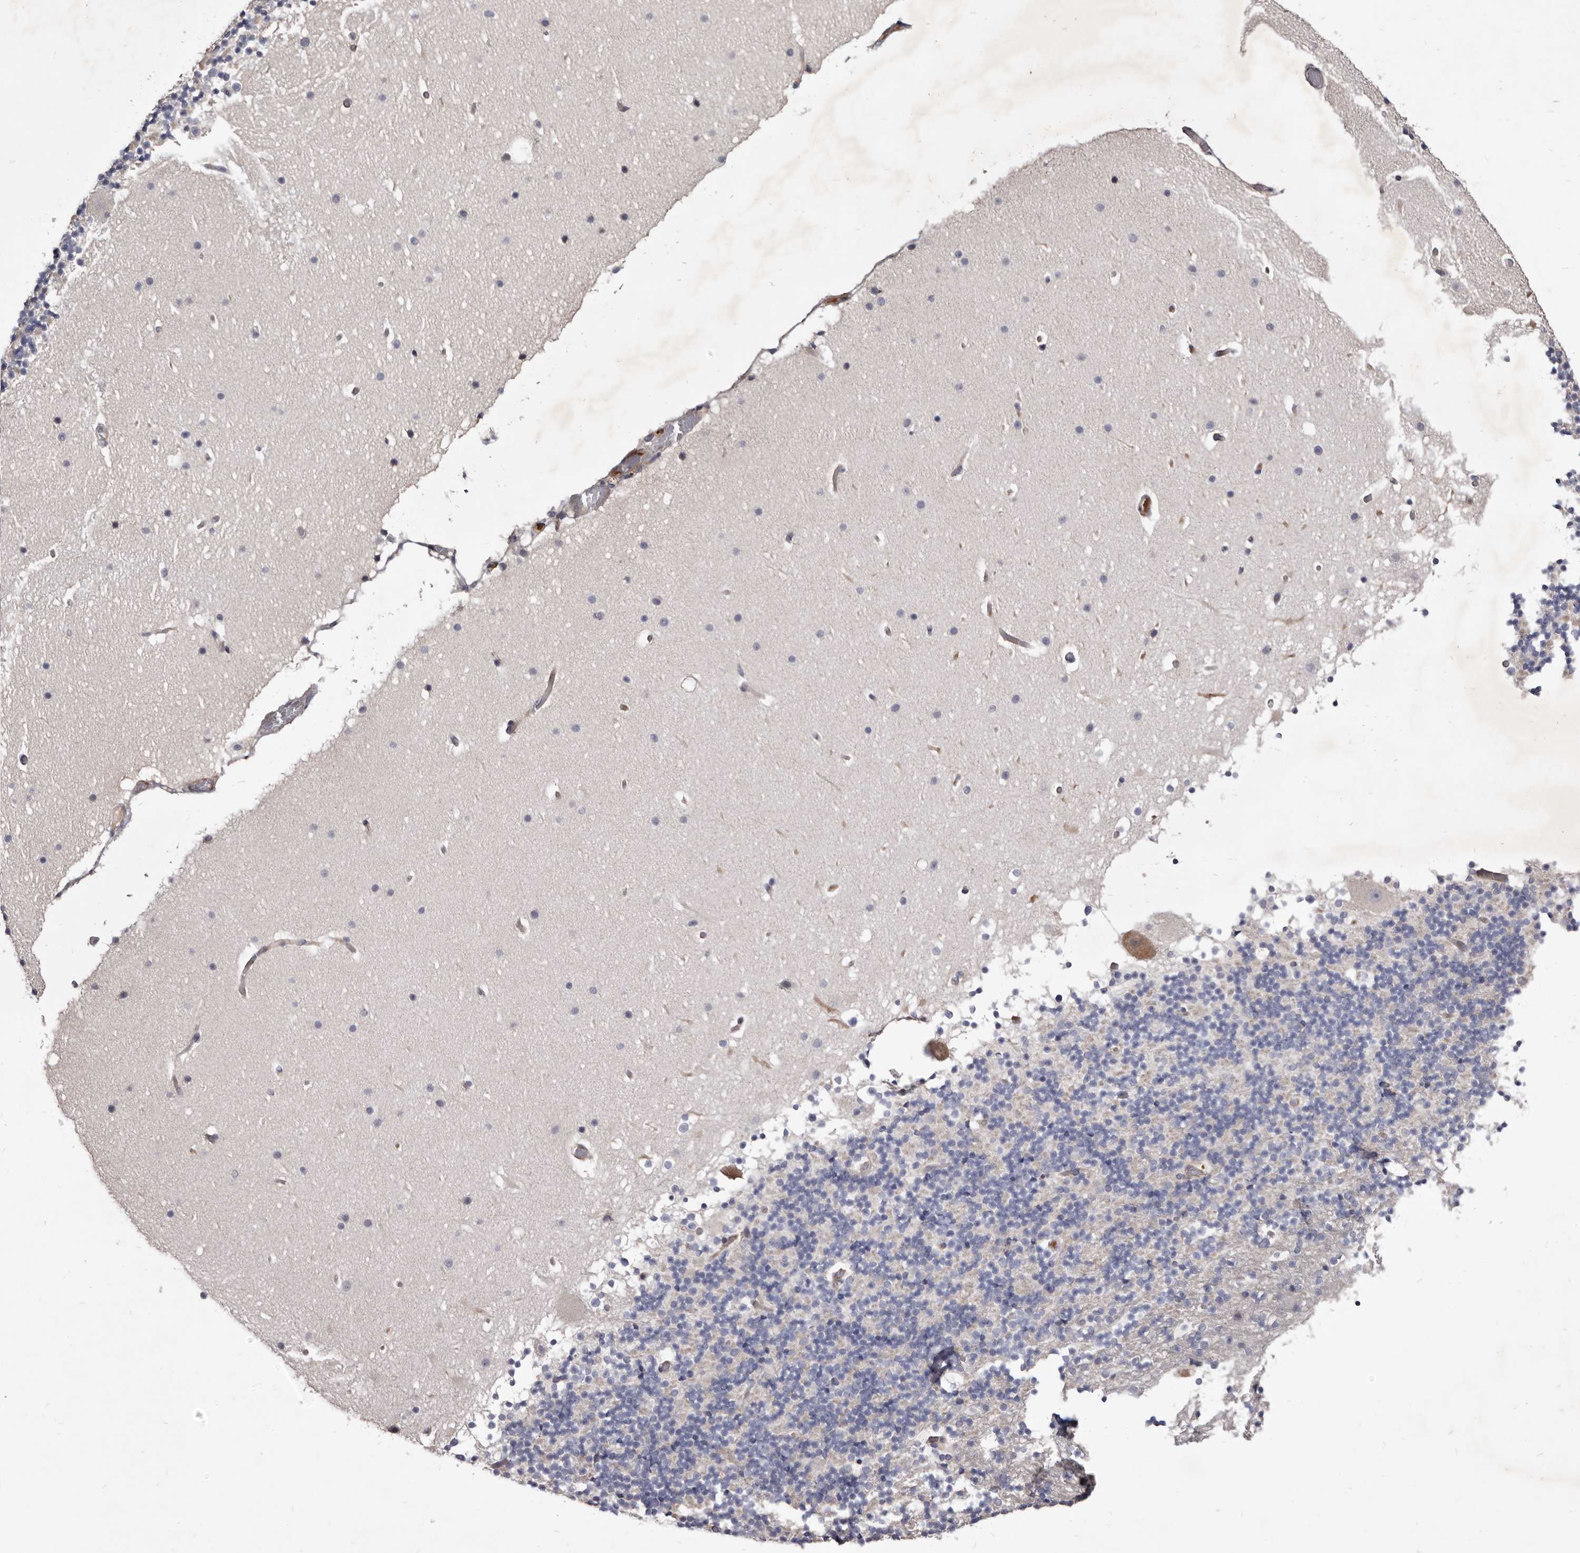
{"staining": {"intensity": "negative", "quantity": "none", "location": "none"}, "tissue": "cerebellum", "cell_type": "Cells in granular layer", "image_type": "normal", "snomed": [{"axis": "morphology", "description": "Normal tissue, NOS"}, {"axis": "topography", "description": "Cerebellum"}], "caption": "IHC image of normal cerebellum: cerebellum stained with DAB demonstrates no significant protein expression in cells in granular layer.", "gene": "FAS", "patient": {"sex": "male", "age": 57}}